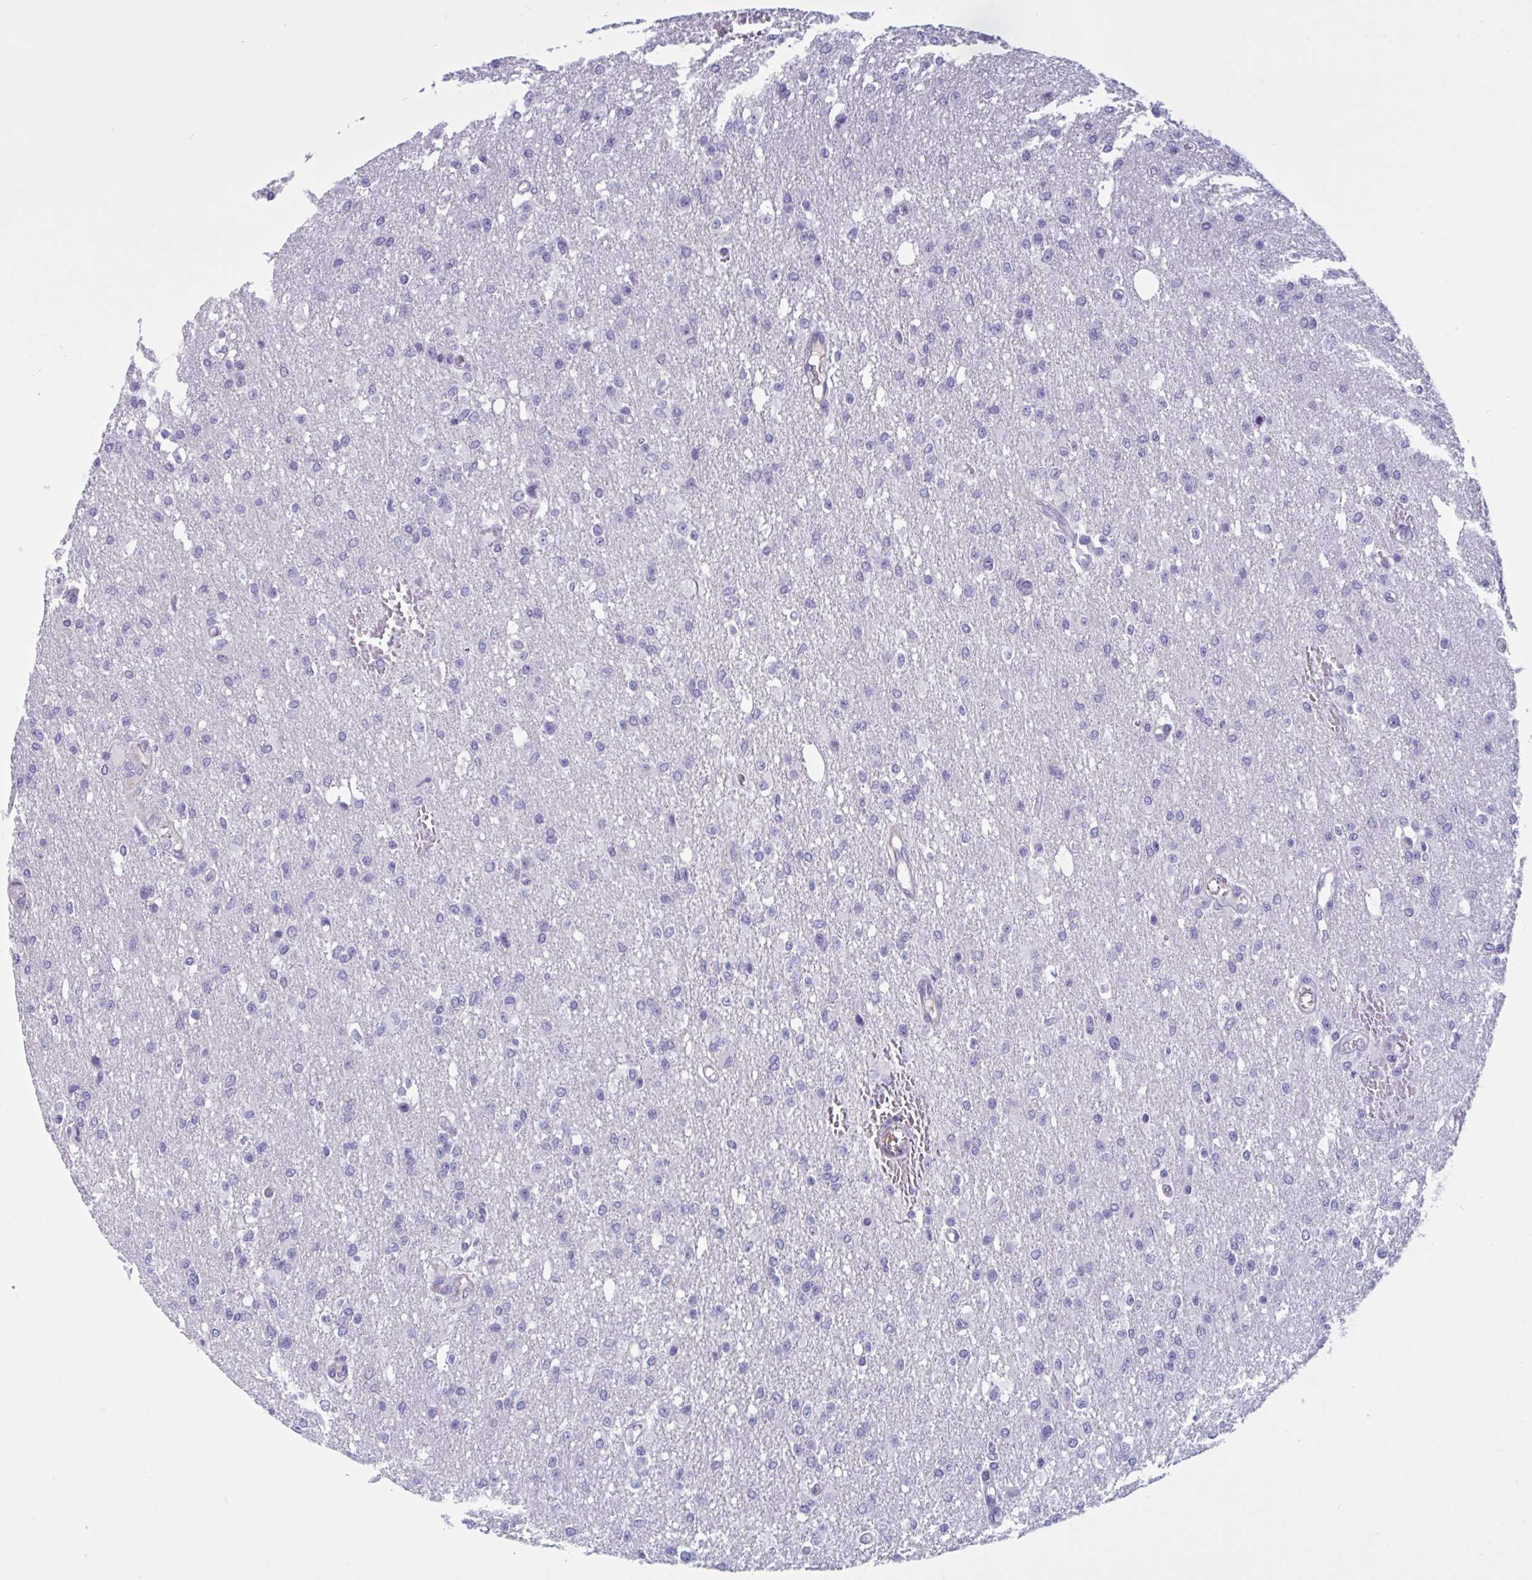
{"staining": {"intensity": "negative", "quantity": "none", "location": "none"}, "tissue": "glioma", "cell_type": "Tumor cells", "image_type": "cancer", "snomed": [{"axis": "morphology", "description": "Glioma, malignant, Low grade"}, {"axis": "topography", "description": "Brain"}], "caption": "The immunohistochemistry image has no significant positivity in tumor cells of glioma tissue. (Stains: DAB immunohistochemistry with hematoxylin counter stain, Microscopy: brightfield microscopy at high magnification).", "gene": "OR1L3", "patient": {"sex": "male", "age": 26}}